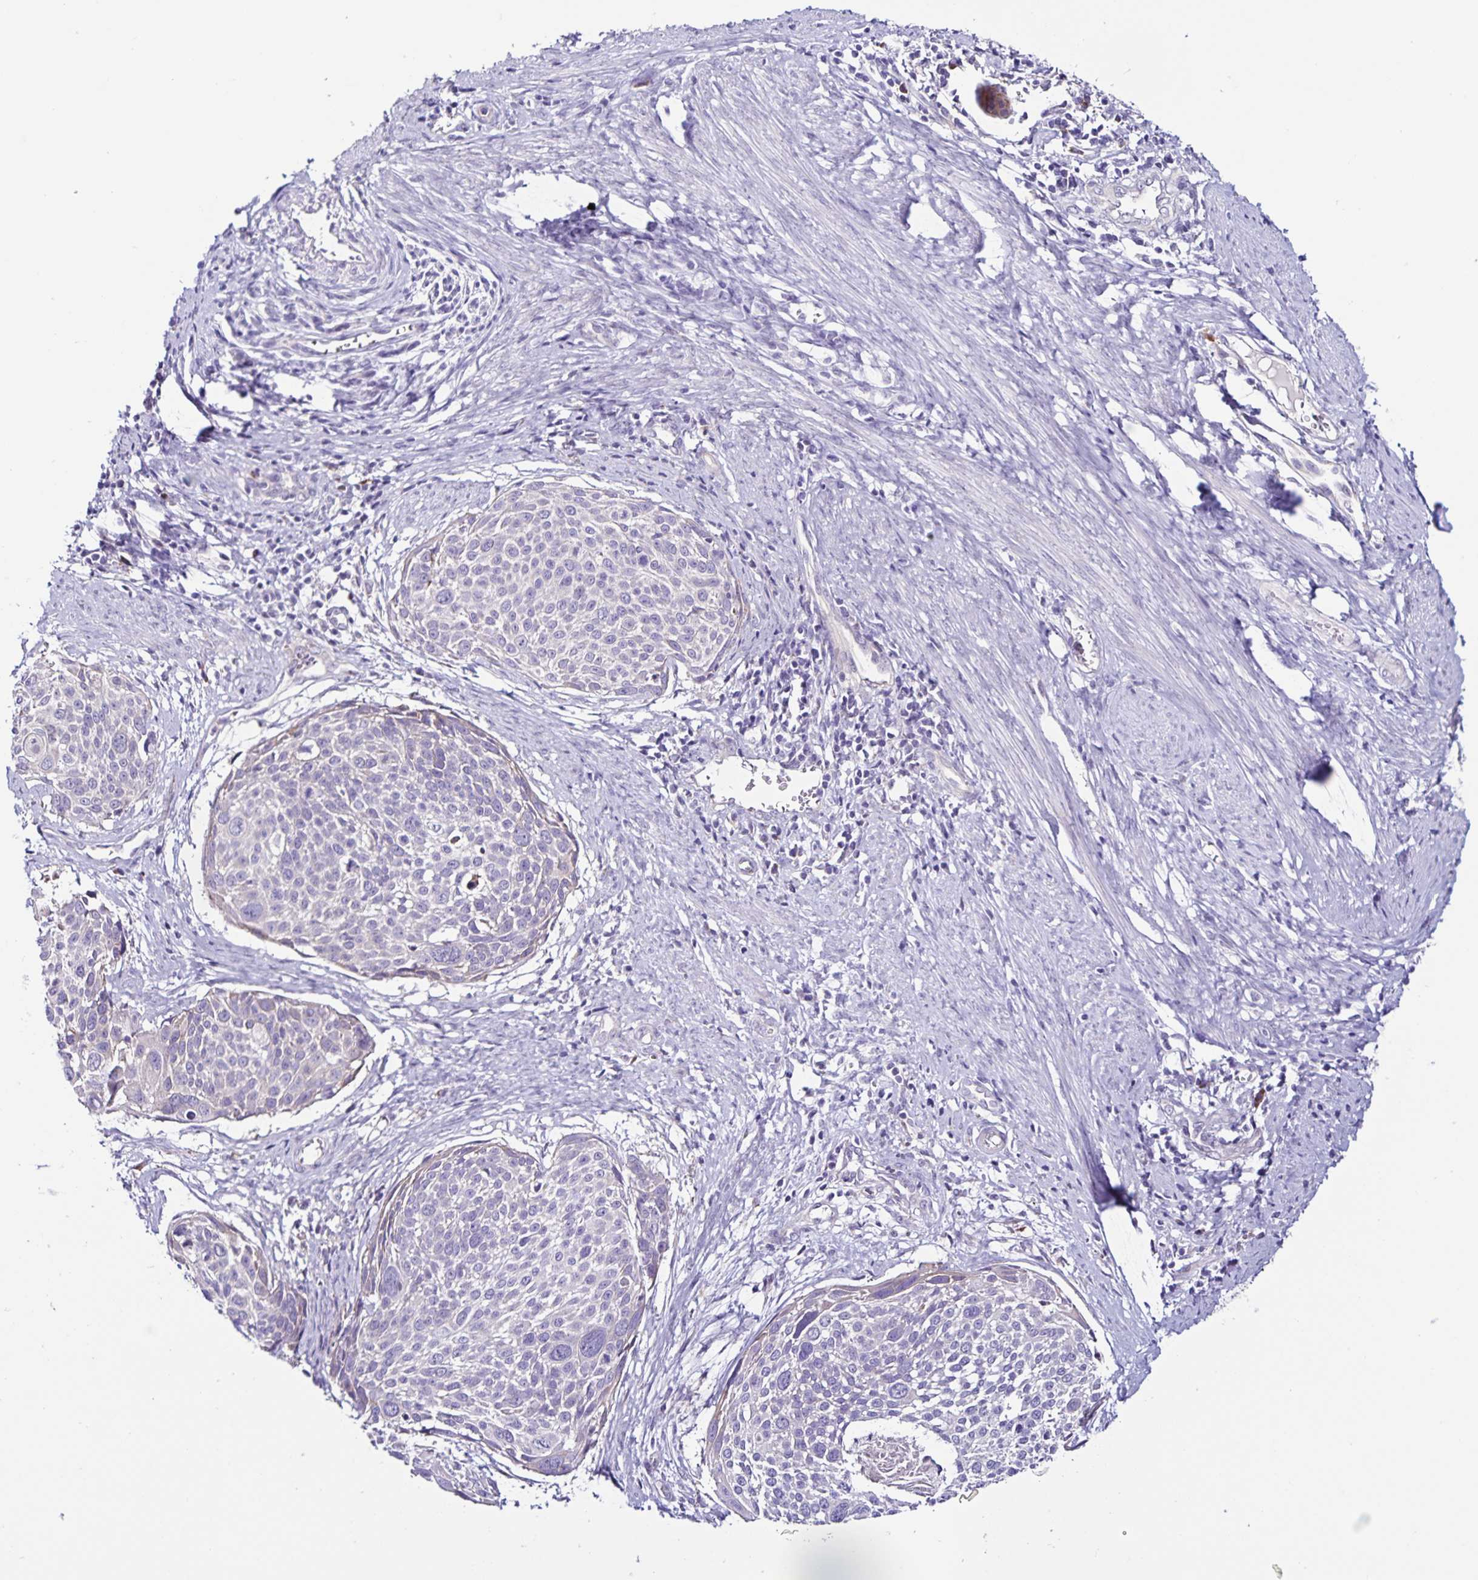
{"staining": {"intensity": "negative", "quantity": "none", "location": "none"}, "tissue": "cervical cancer", "cell_type": "Tumor cells", "image_type": "cancer", "snomed": [{"axis": "morphology", "description": "Squamous cell carcinoma, NOS"}, {"axis": "topography", "description": "Cervix"}], "caption": "IHC micrograph of cervical cancer (squamous cell carcinoma) stained for a protein (brown), which demonstrates no staining in tumor cells.", "gene": "RNFT2", "patient": {"sex": "female", "age": 39}}